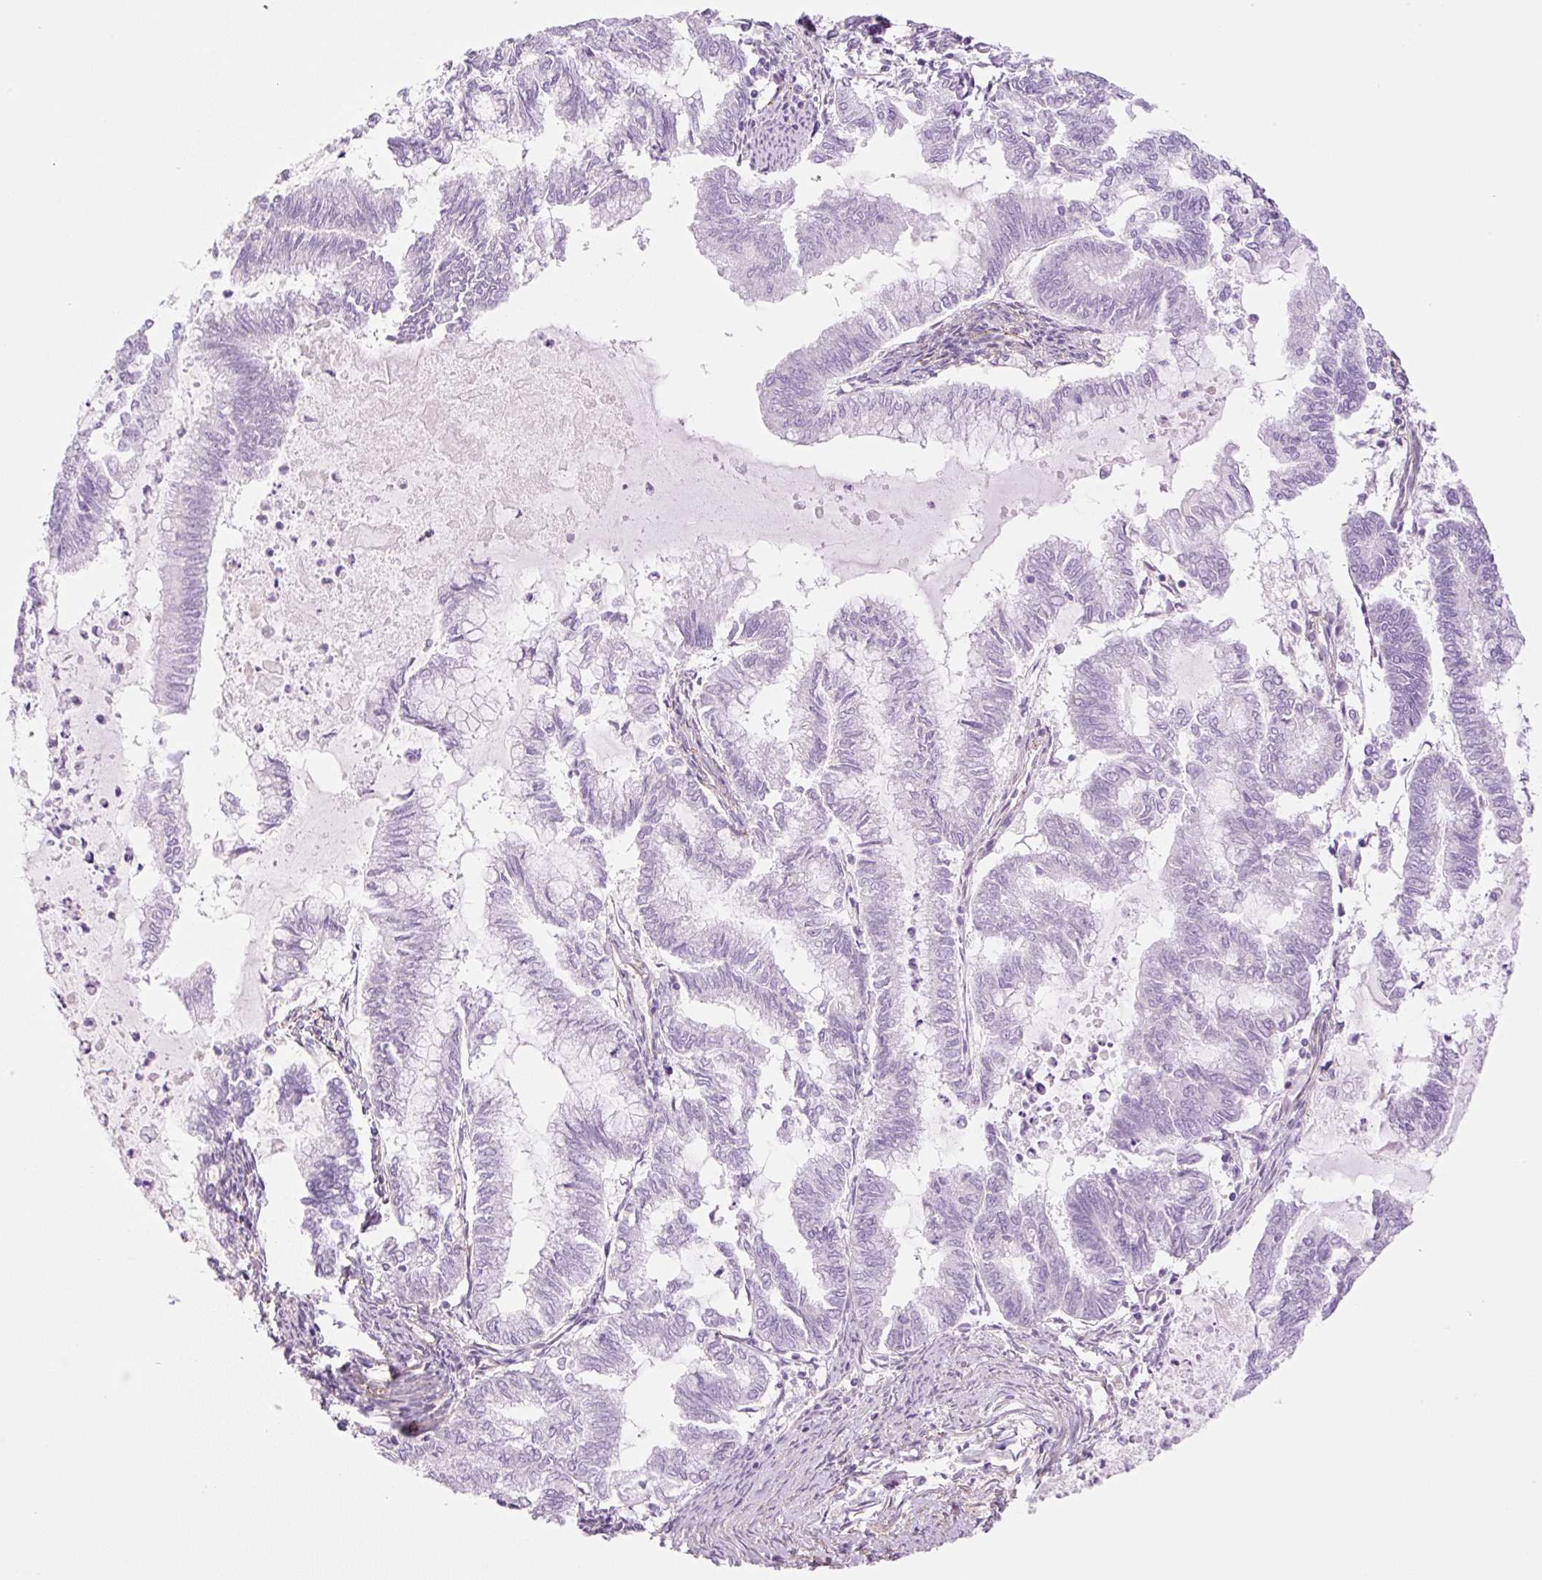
{"staining": {"intensity": "negative", "quantity": "none", "location": "none"}, "tissue": "endometrial cancer", "cell_type": "Tumor cells", "image_type": "cancer", "snomed": [{"axis": "morphology", "description": "Adenocarcinoma, NOS"}, {"axis": "topography", "description": "Endometrium"}], "caption": "Immunohistochemistry (IHC) of endometrial adenocarcinoma demonstrates no staining in tumor cells.", "gene": "EHD3", "patient": {"sex": "female", "age": 79}}